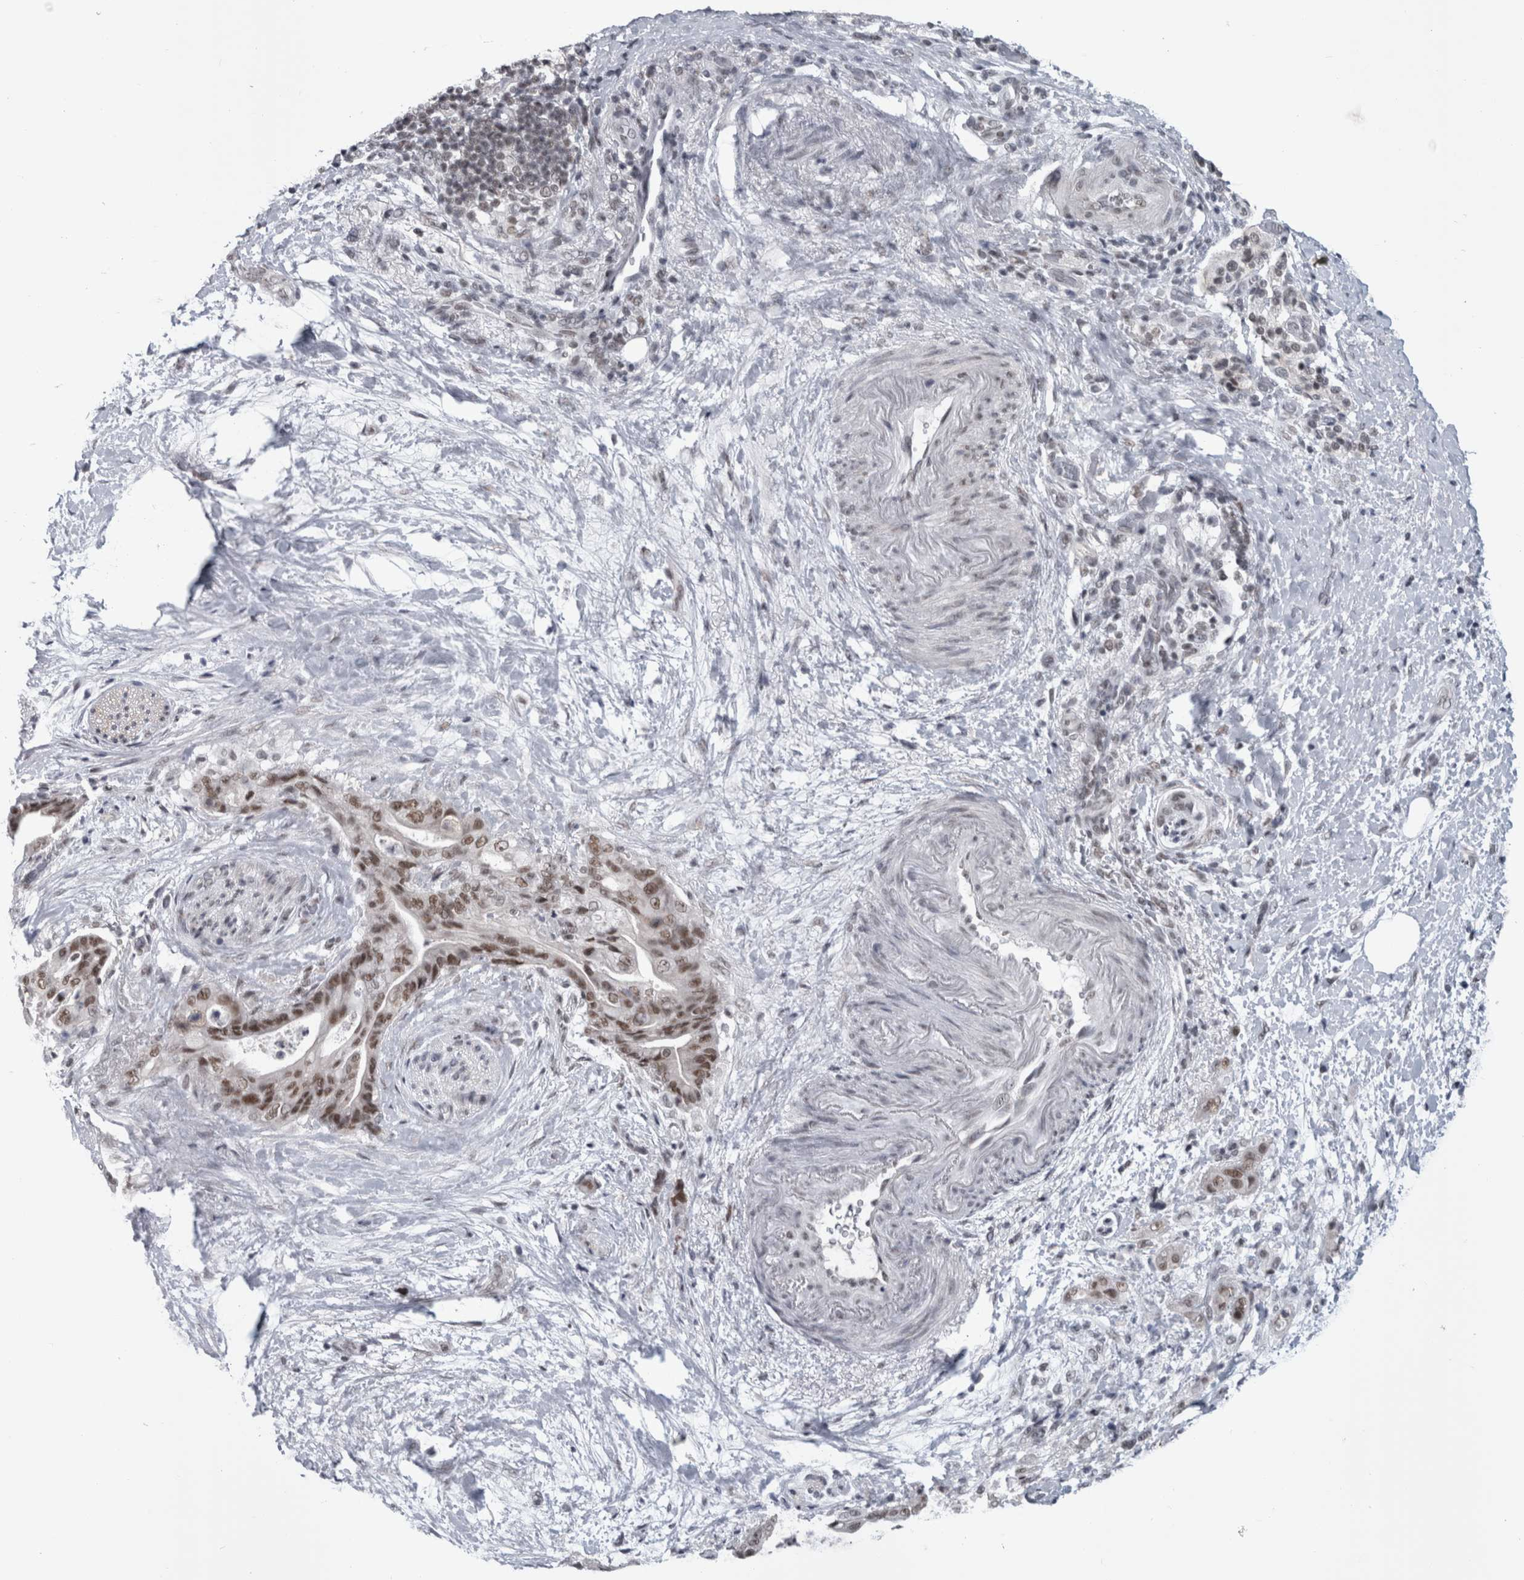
{"staining": {"intensity": "moderate", "quantity": ">75%", "location": "nuclear"}, "tissue": "pancreatic cancer", "cell_type": "Tumor cells", "image_type": "cancer", "snomed": [{"axis": "morphology", "description": "Adenocarcinoma, NOS"}, {"axis": "topography", "description": "Pancreas"}], "caption": "High-magnification brightfield microscopy of pancreatic cancer stained with DAB (brown) and counterstained with hematoxylin (blue). tumor cells exhibit moderate nuclear staining is present in approximately>75% of cells.", "gene": "ARID4B", "patient": {"sex": "male", "age": 59}}